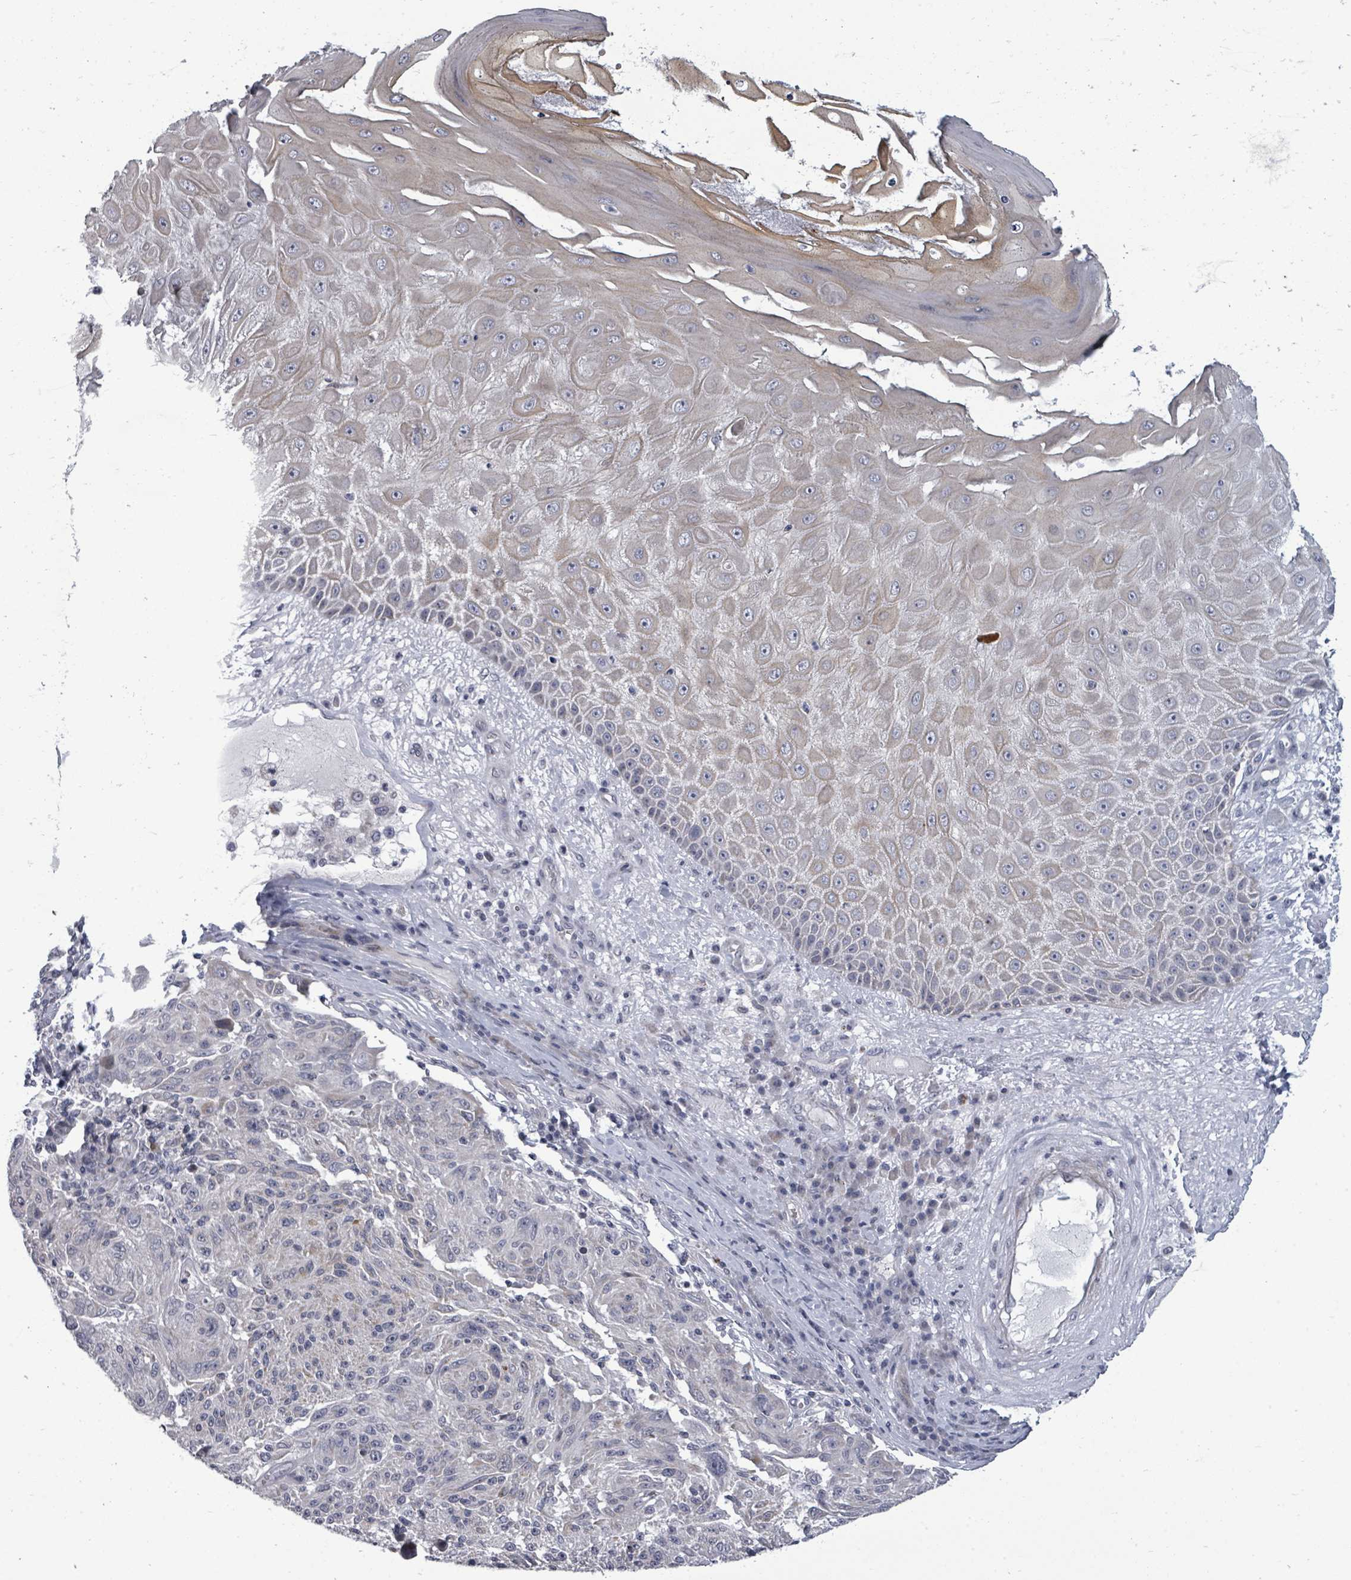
{"staining": {"intensity": "negative", "quantity": "none", "location": "none"}, "tissue": "melanoma", "cell_type": "Tumor cells", "image_type": "cancer", "snomed": [{"axis": "morphology", "description": "Malignant melanoma, NOS"}, {"axis": "topography", "description": "Skin"}], "caption": "The IHC image has no significant staining in tumor cells of malignant melanoma tissue. (IHC, brightfield microscopy, high magnification).", "gene": "PTPN20", "patient": {"sex": "male", "age": 53}}